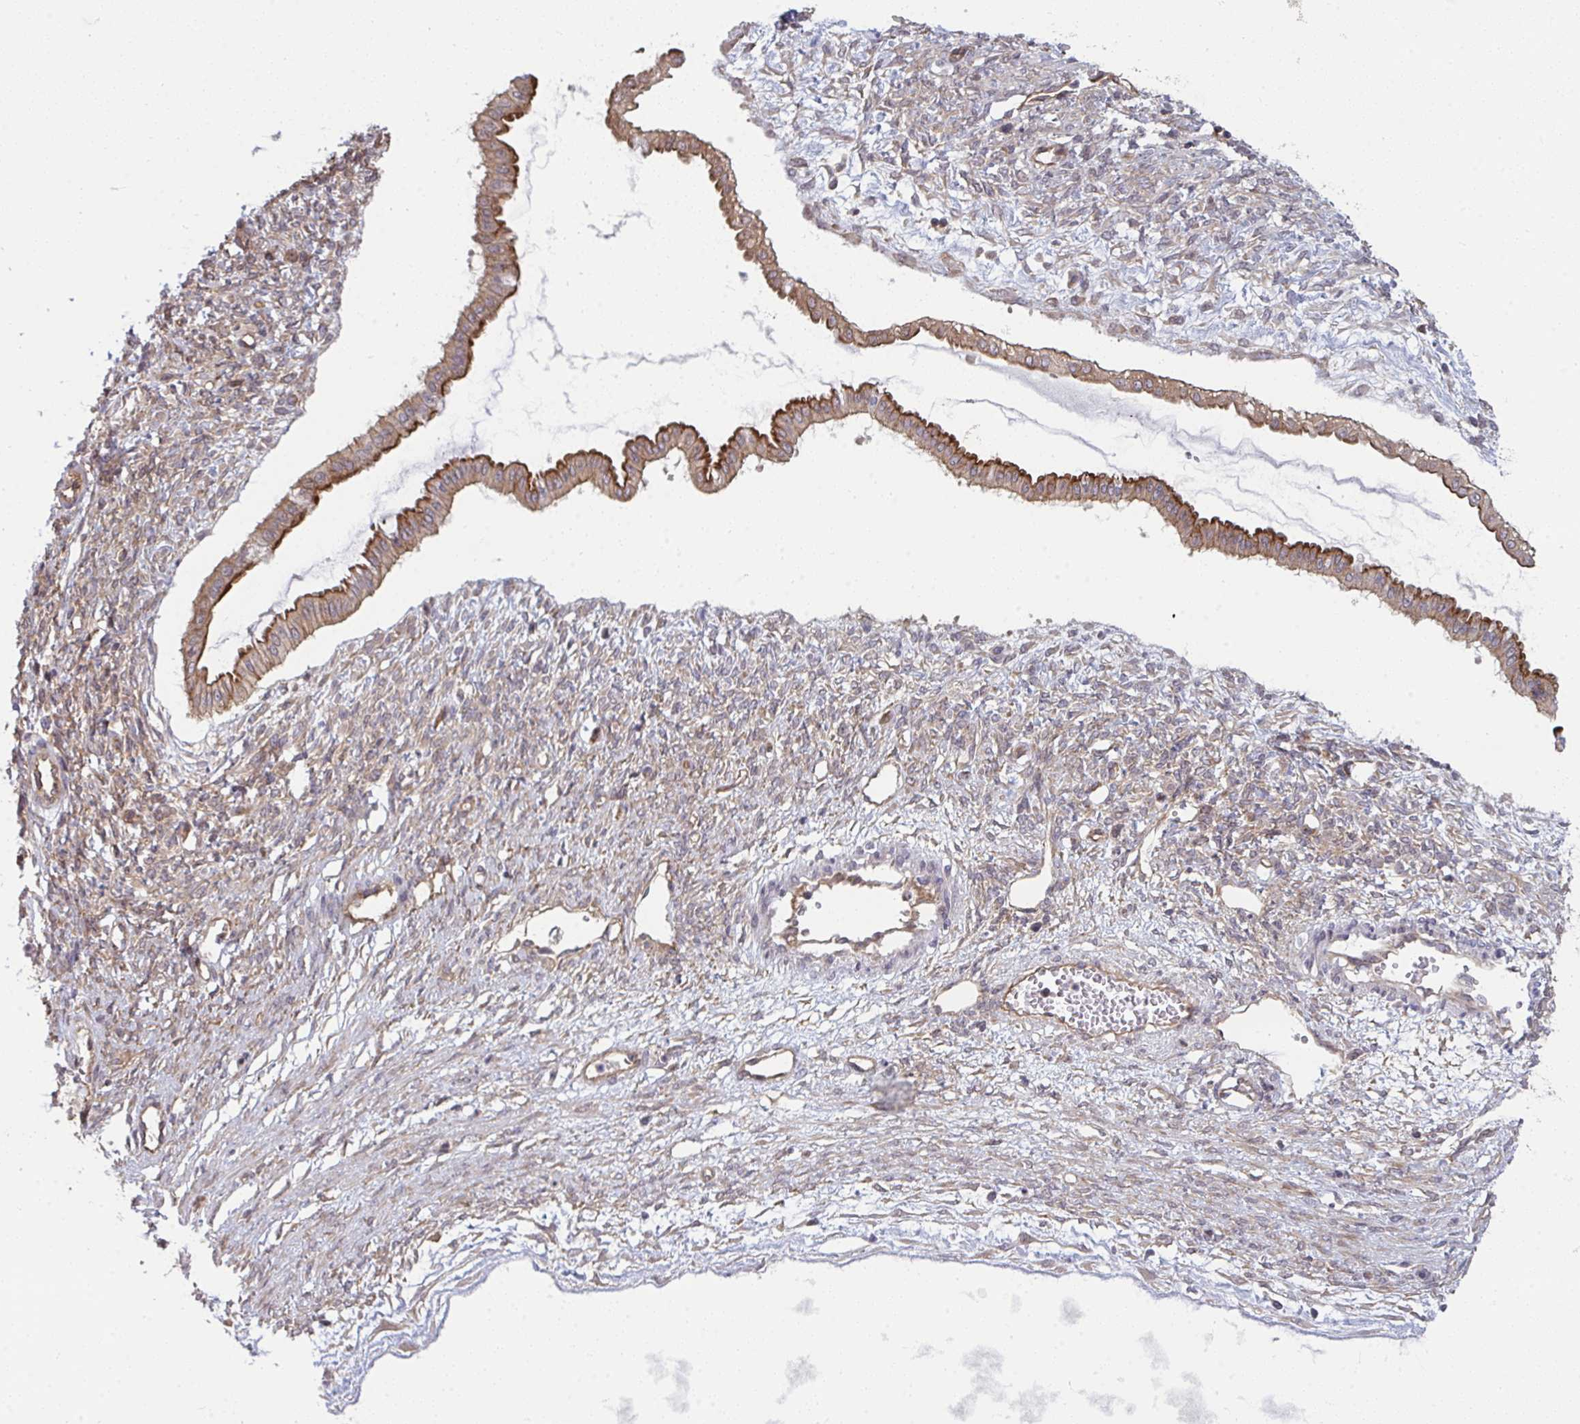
{"staining": {"intensity": "moderate", "quantity": ">75%", "location": "cytoplasmic/membranous"}, "tissue": "ovarian cancer", "cell_type": "Tumor cells", "image_type": "cancer", "snomed": [{"axis": "morphology", "description": "Cystadenocarcinoma, mucinous, NOS"}, {"axis": "topography", "description": "Ovary"}], "caption": "IHC photomicrograph of neoplastic tissue: ovarian cancer stained using IHC displays medium levels of moderate protein expression localized specifically in the cytoplasmic/membranous of tumor cells, appearing as a cytoplasmic/membranous brown color.", "gene": "CASP9", "patient": {"sex": "female", "age": 73}}